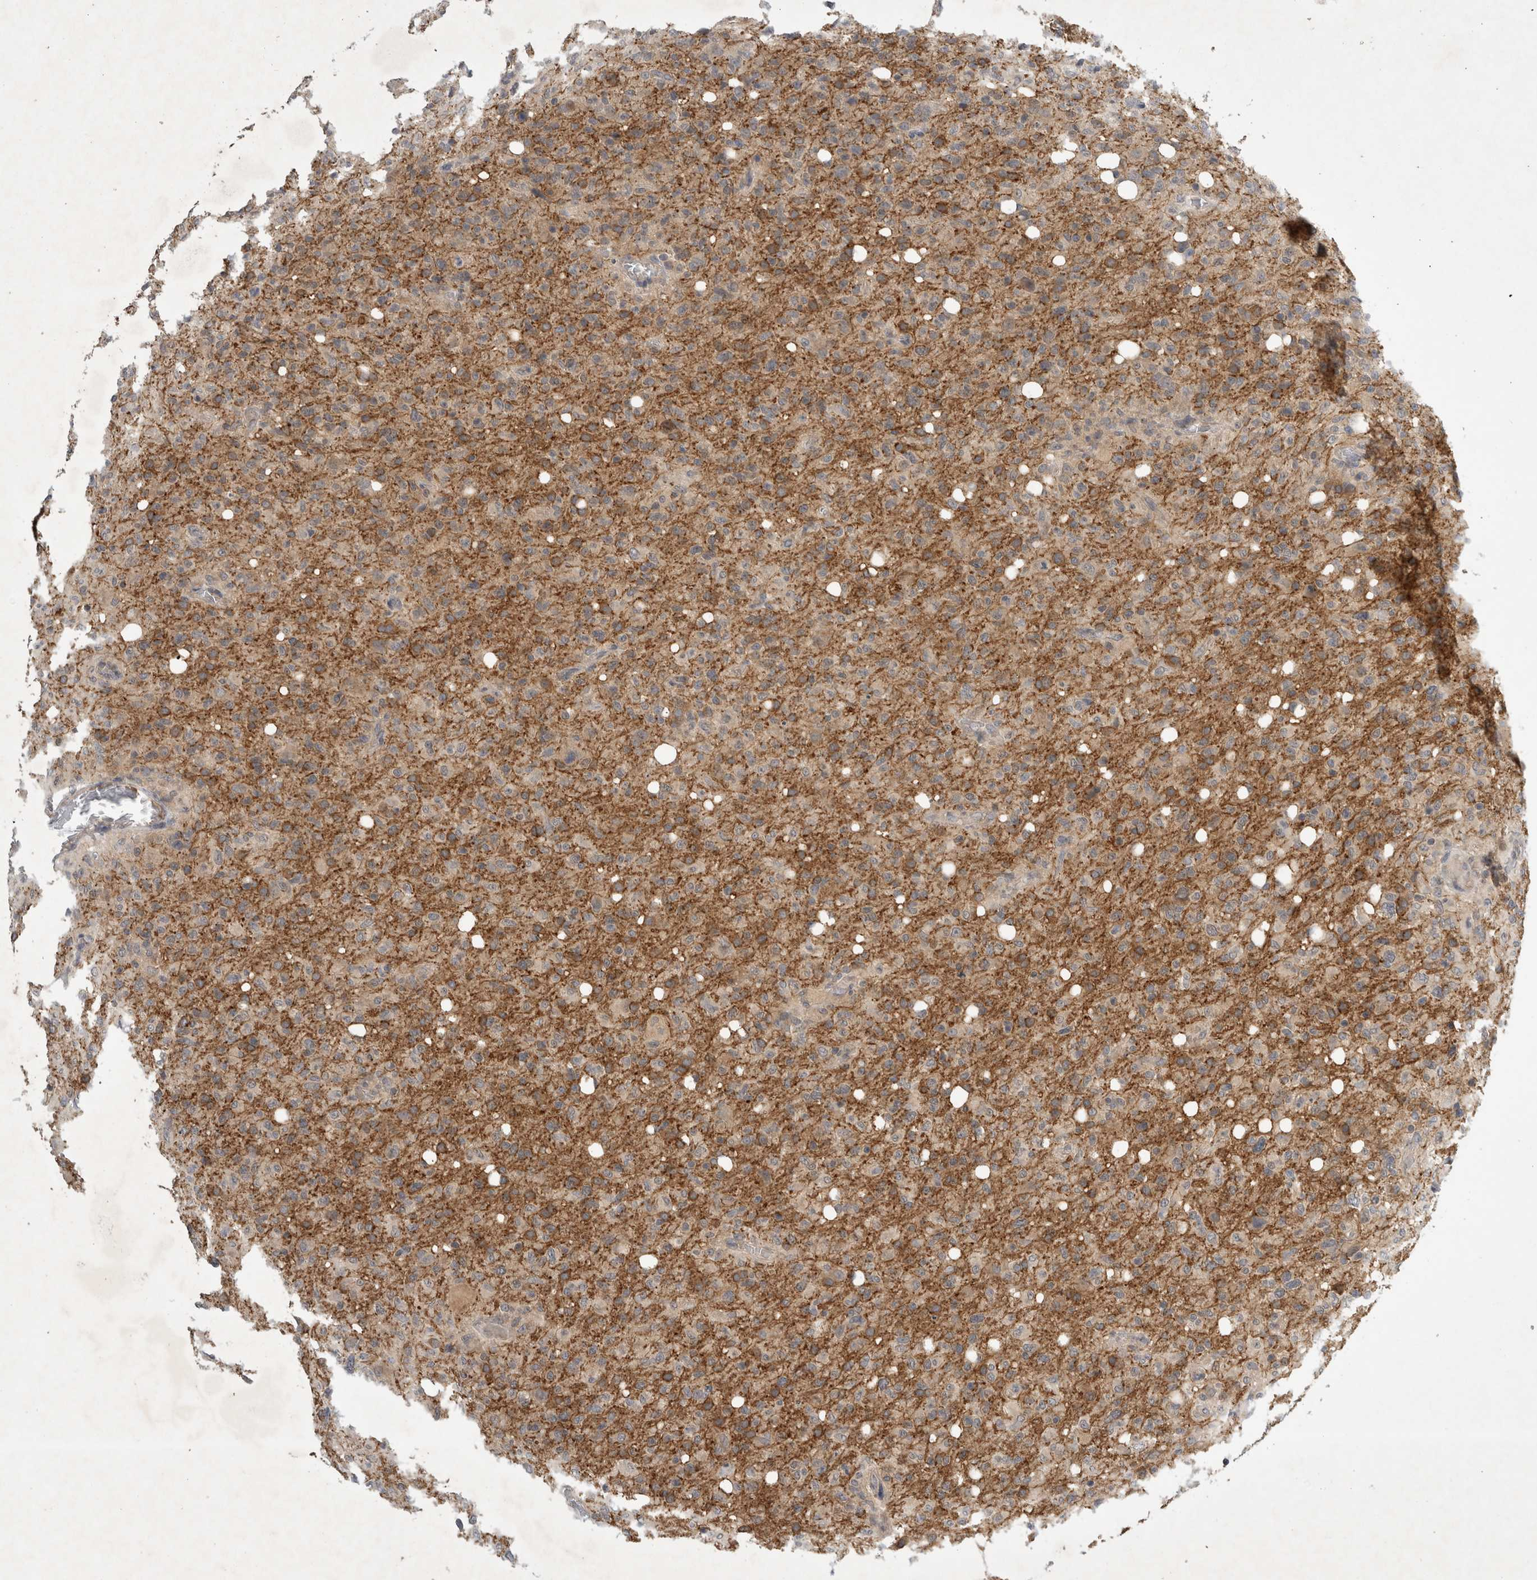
{"staining": {"intensity": "moderate", "quantity": "<25%", "location": "cytoplasmic/membranous"}, "tissue": "glioma", "cell_type": "Tumor cells", "image_type": "cancer", "snomed": [{"axis": "morphology", "description": "Glioma, malignant, High grade"}, {"axis": "topography", "description": "Brain"}], "caption": "Protein expression analysis of glioma displays moderate cytoplasmic/membranous expression in about <25% of tumor cells.", "gene": "AASDHPPT", "patient": {"sex": "female", "age": 57}}